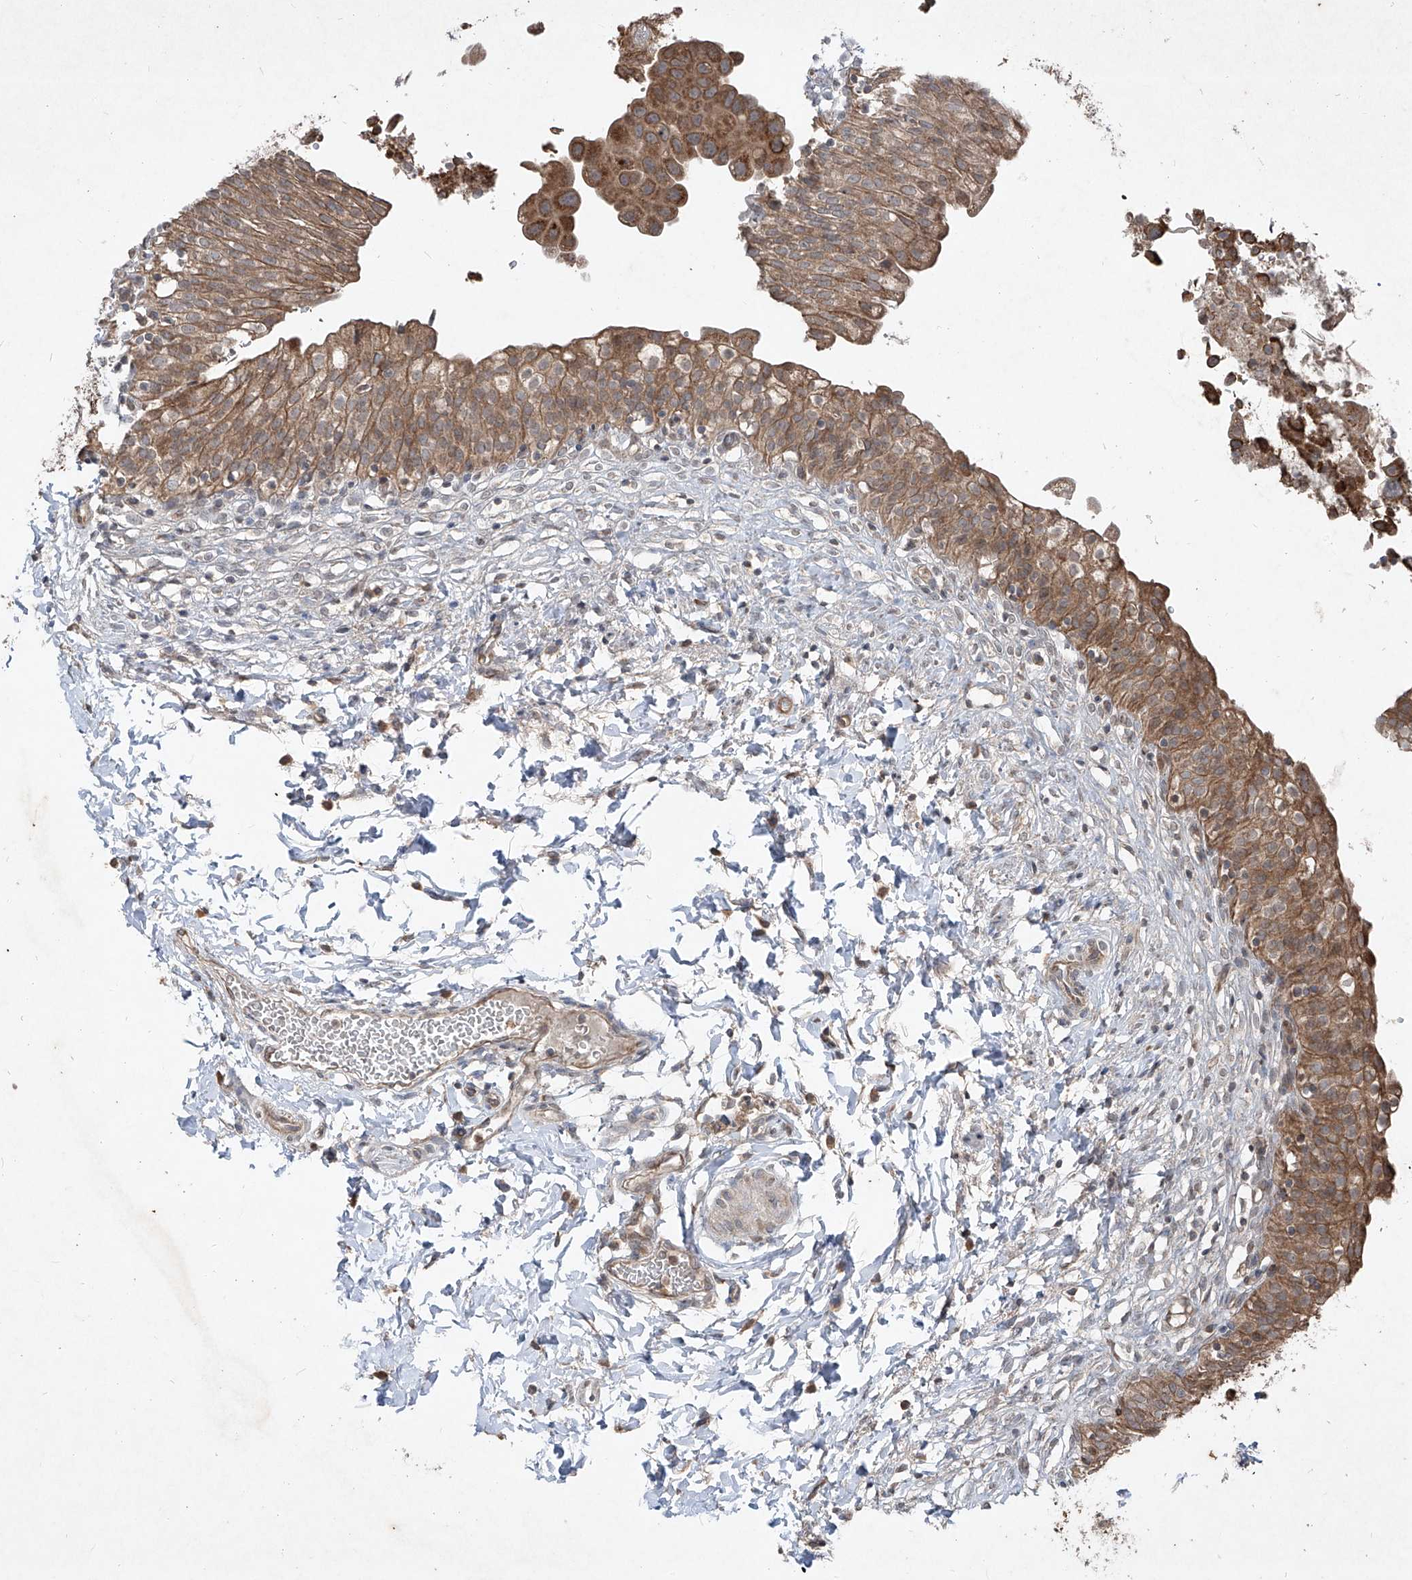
{"staining": {"intensity": "strong", "quantity": ">75%", "location": "cytoplasmic/membranous"}, "tissue": "urinary bladder", "cell_type": "Urothelial cells", "image_type": "normal", "snomed": [{"axis": "morphology", "description": "Normal tissue, NOS"}, {"axis": "topography", "description": "Urinary bladder"}], "caption": "Urinary bladder stained for a protein demonstrates strong cytoplasmic/membranous positivity in urothelial cells.", "gene": "ABCD3", "patient": {"sex": "male", "age": 55}}